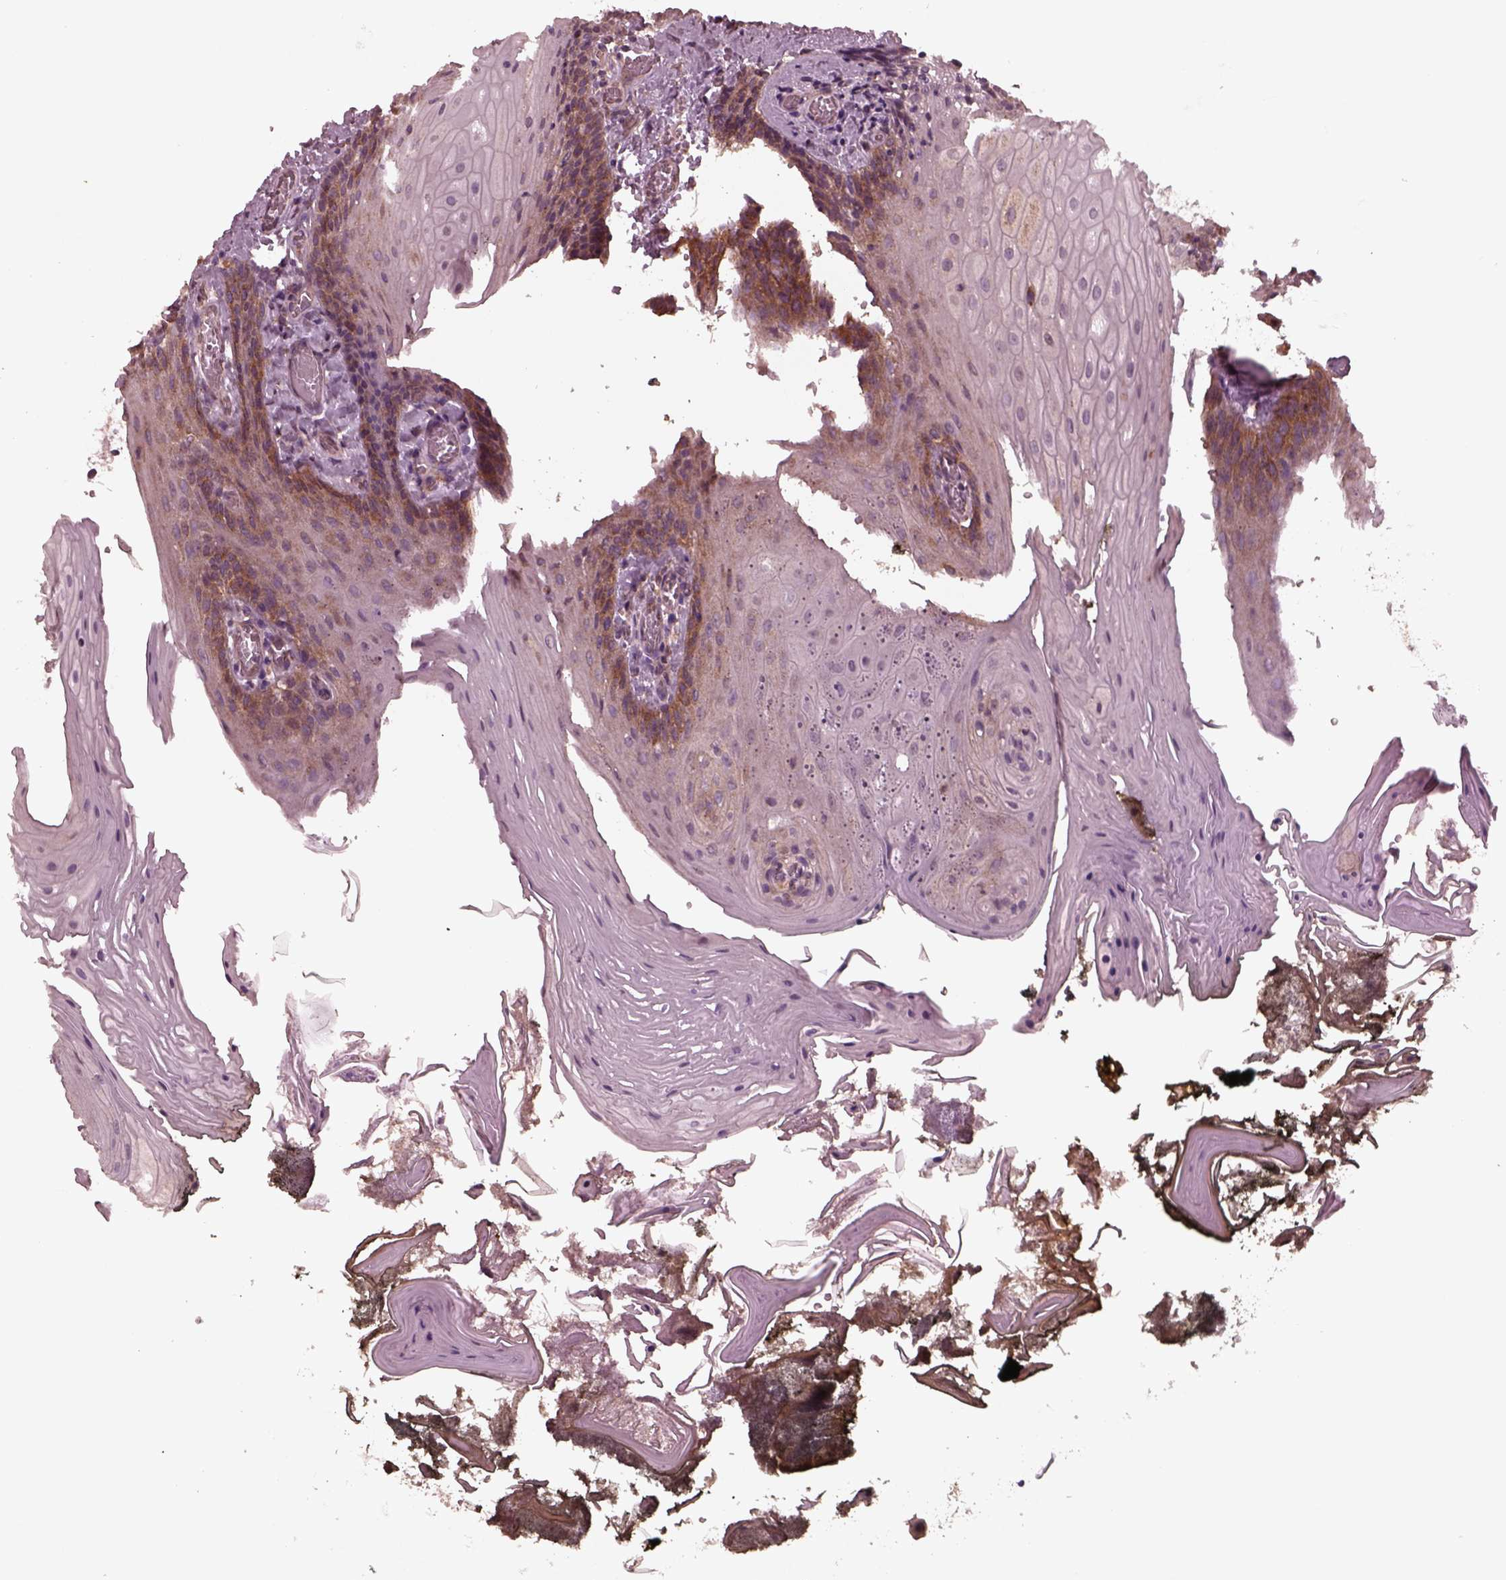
{"staining": {"intensity": "moderate", "quantity": "<25%", "location": "cytoplasmic/membranous"}, "tissue": "oral mucosa", "cell_type": "Squamous epithelial cells", "image_type": "normal", "snomed": [{"axis": "morphology", "description": "Normal tissue, NOS"}, {"axis": "topography", "description": "Oral tissue"}], "caption": "The photomicrograph shows immunohistochemical staining of unremarkable oral mucosa. There is moderate cytoplasmic/membranous expression is identified in about <25% of squamous epithelial cells. (brown staining indicates protein expression, while blue staining denotes nuclei).", "gene": "TUBG1", "patient": {"sex": "male", "age": 9}}